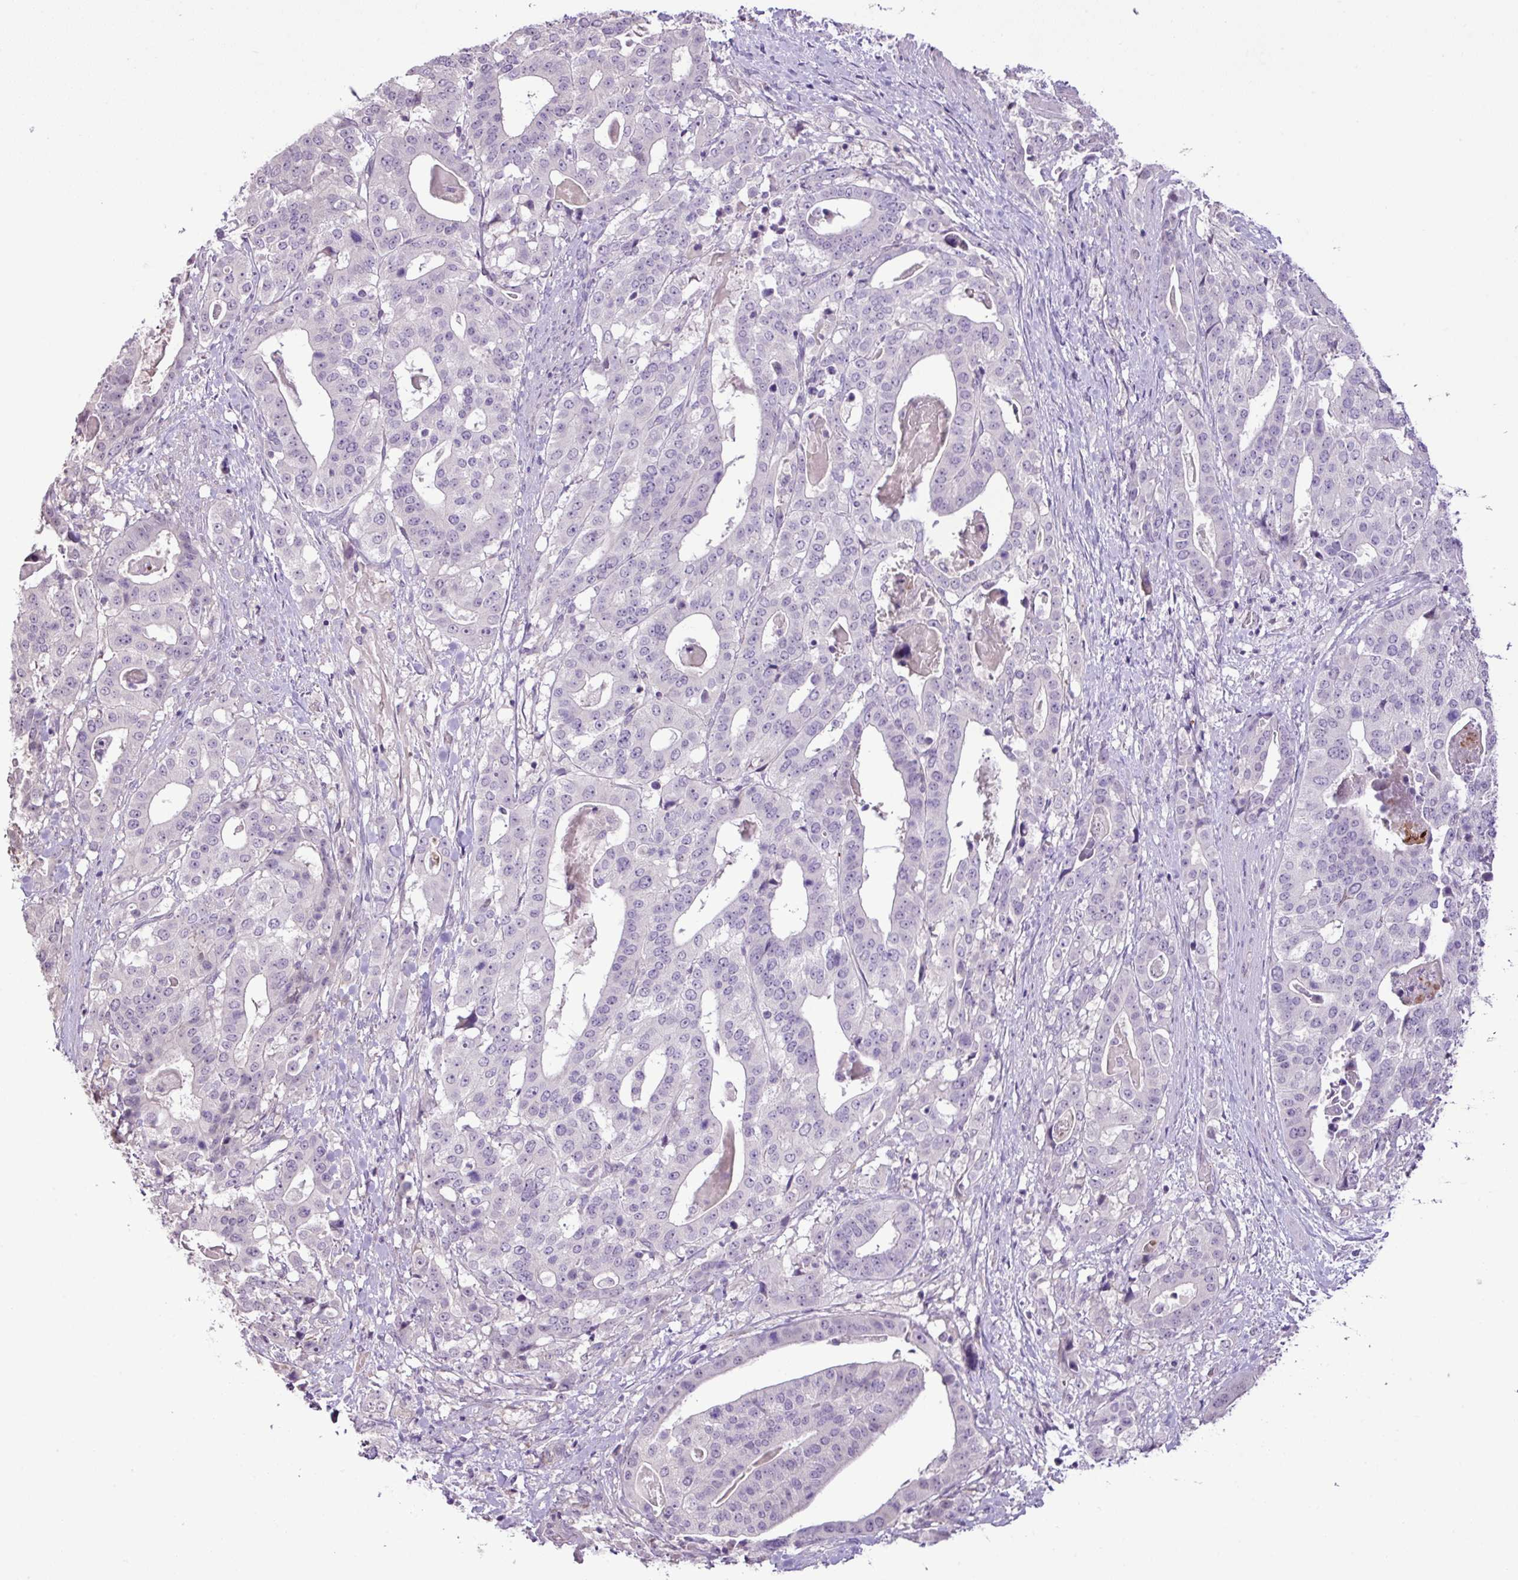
{"staining": {"intensity": "negative", "quantity": "none", "location": "none"}, "tissue": "stomach cancer", "cell_type": "Tumor cells", "image_type": "cancer", "snomed": [{"axis": "morphology", "description": "Adenocarcinoma, NOS"}, {"axis": "topography", "description": "Stomach"}], "caption": "An immunohistochemistry (IHC) histopathology image of stomach adenocarcinoma is shown. There is no staining in tumor cells of stomach adenocarcinoma.", "gene": "DNAJB13", "patient": {"sex": "male", "age": 48}}